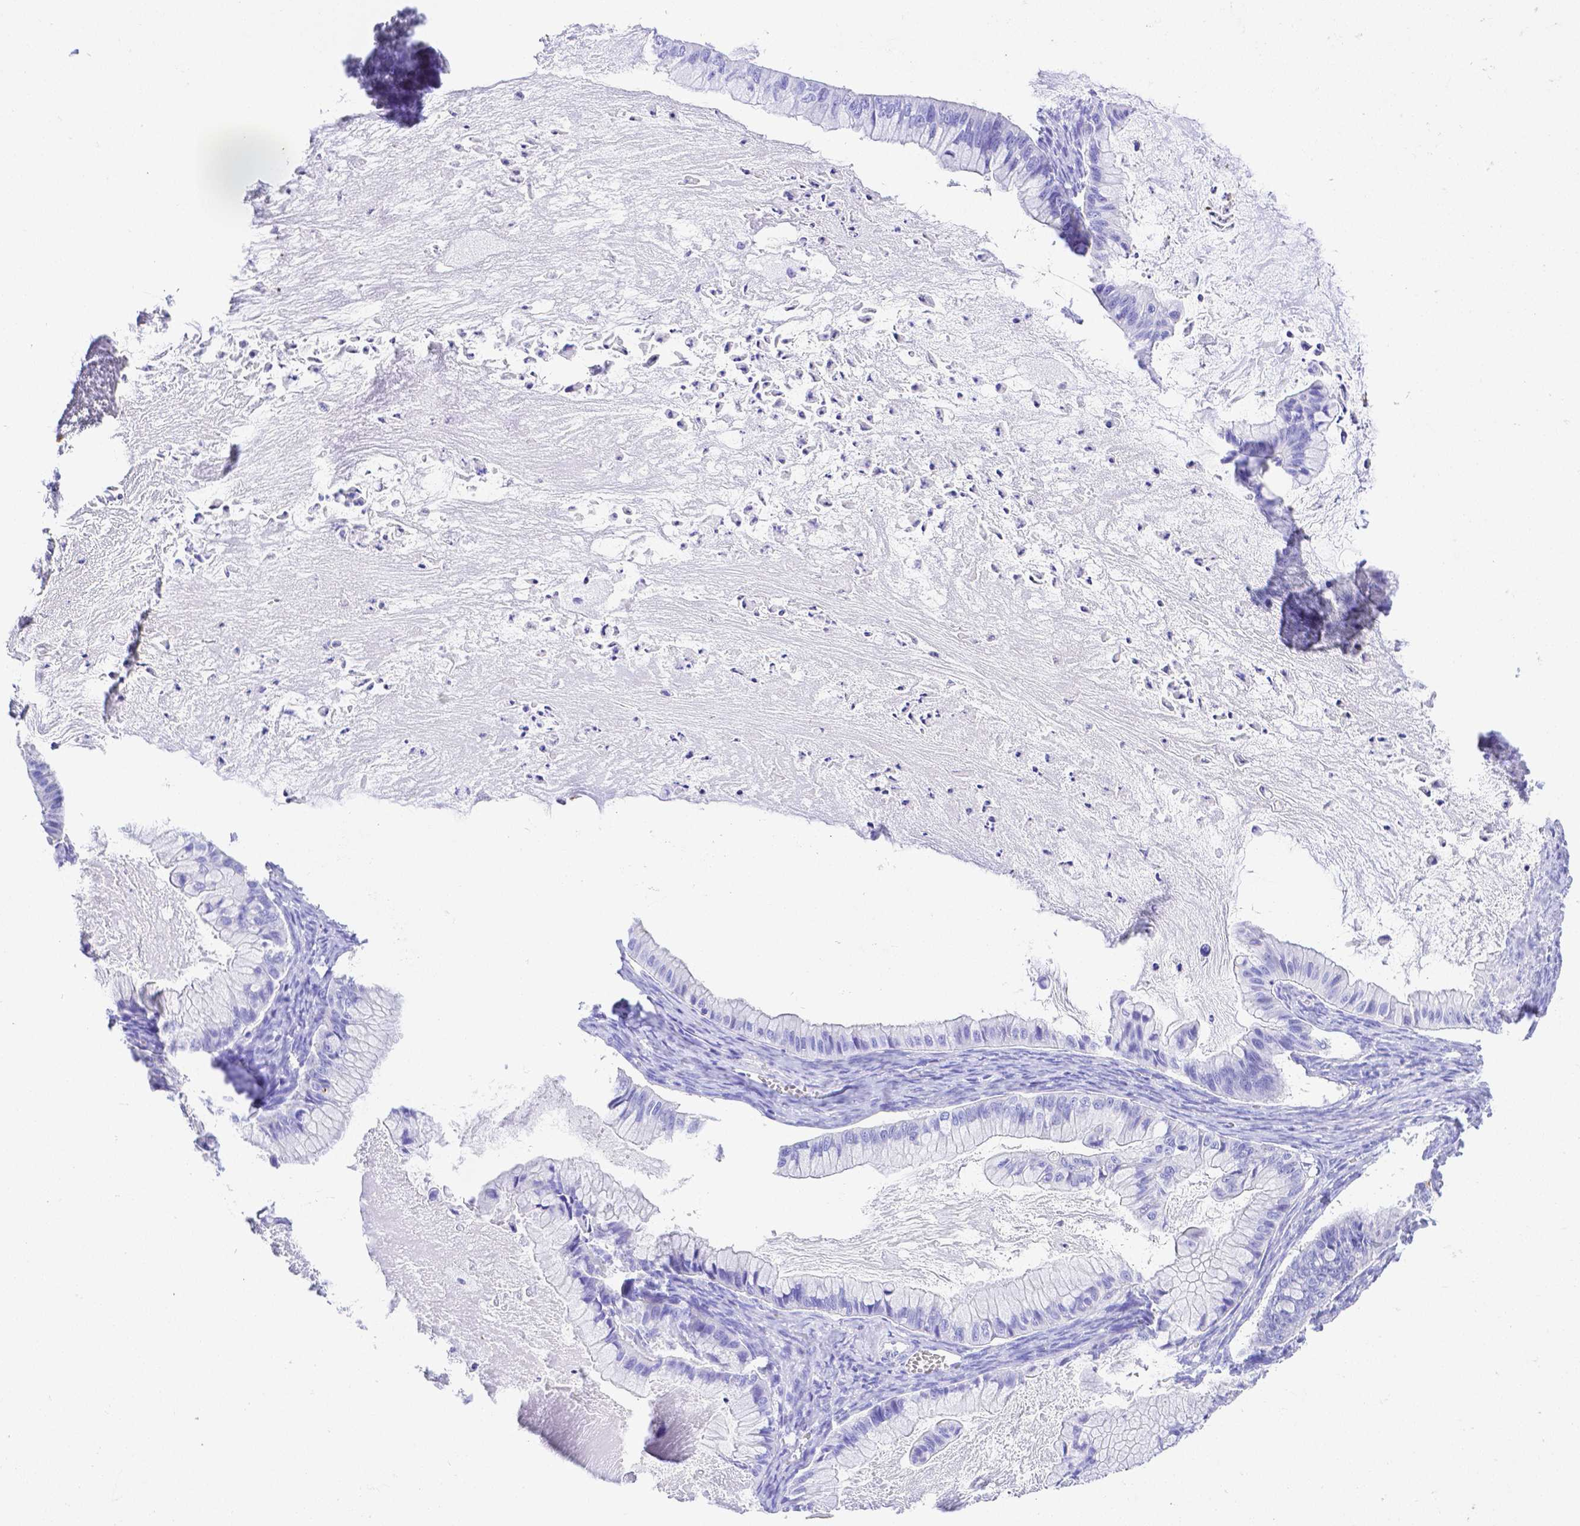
{"staining": {"intensity": "negative", "quantity": "none", "location": "none"}, "tissue": "ovarian cancer", "cell_type": "Tumor cells", "image_type": "cancer", "snomed": [{"axis": "morphology", "description": "Cystadenocarcinoma, mucinous, NOS"}, {"axis": "topography", "description": "Ovary"}], "caption": "Immunohistochemical staining of human mucinous cystadenocarcinoma (ovarian) reveals no significant staining in tumor cells.", "gene": "SMR3A", "patient": {"sex": "female", "age": 72}}